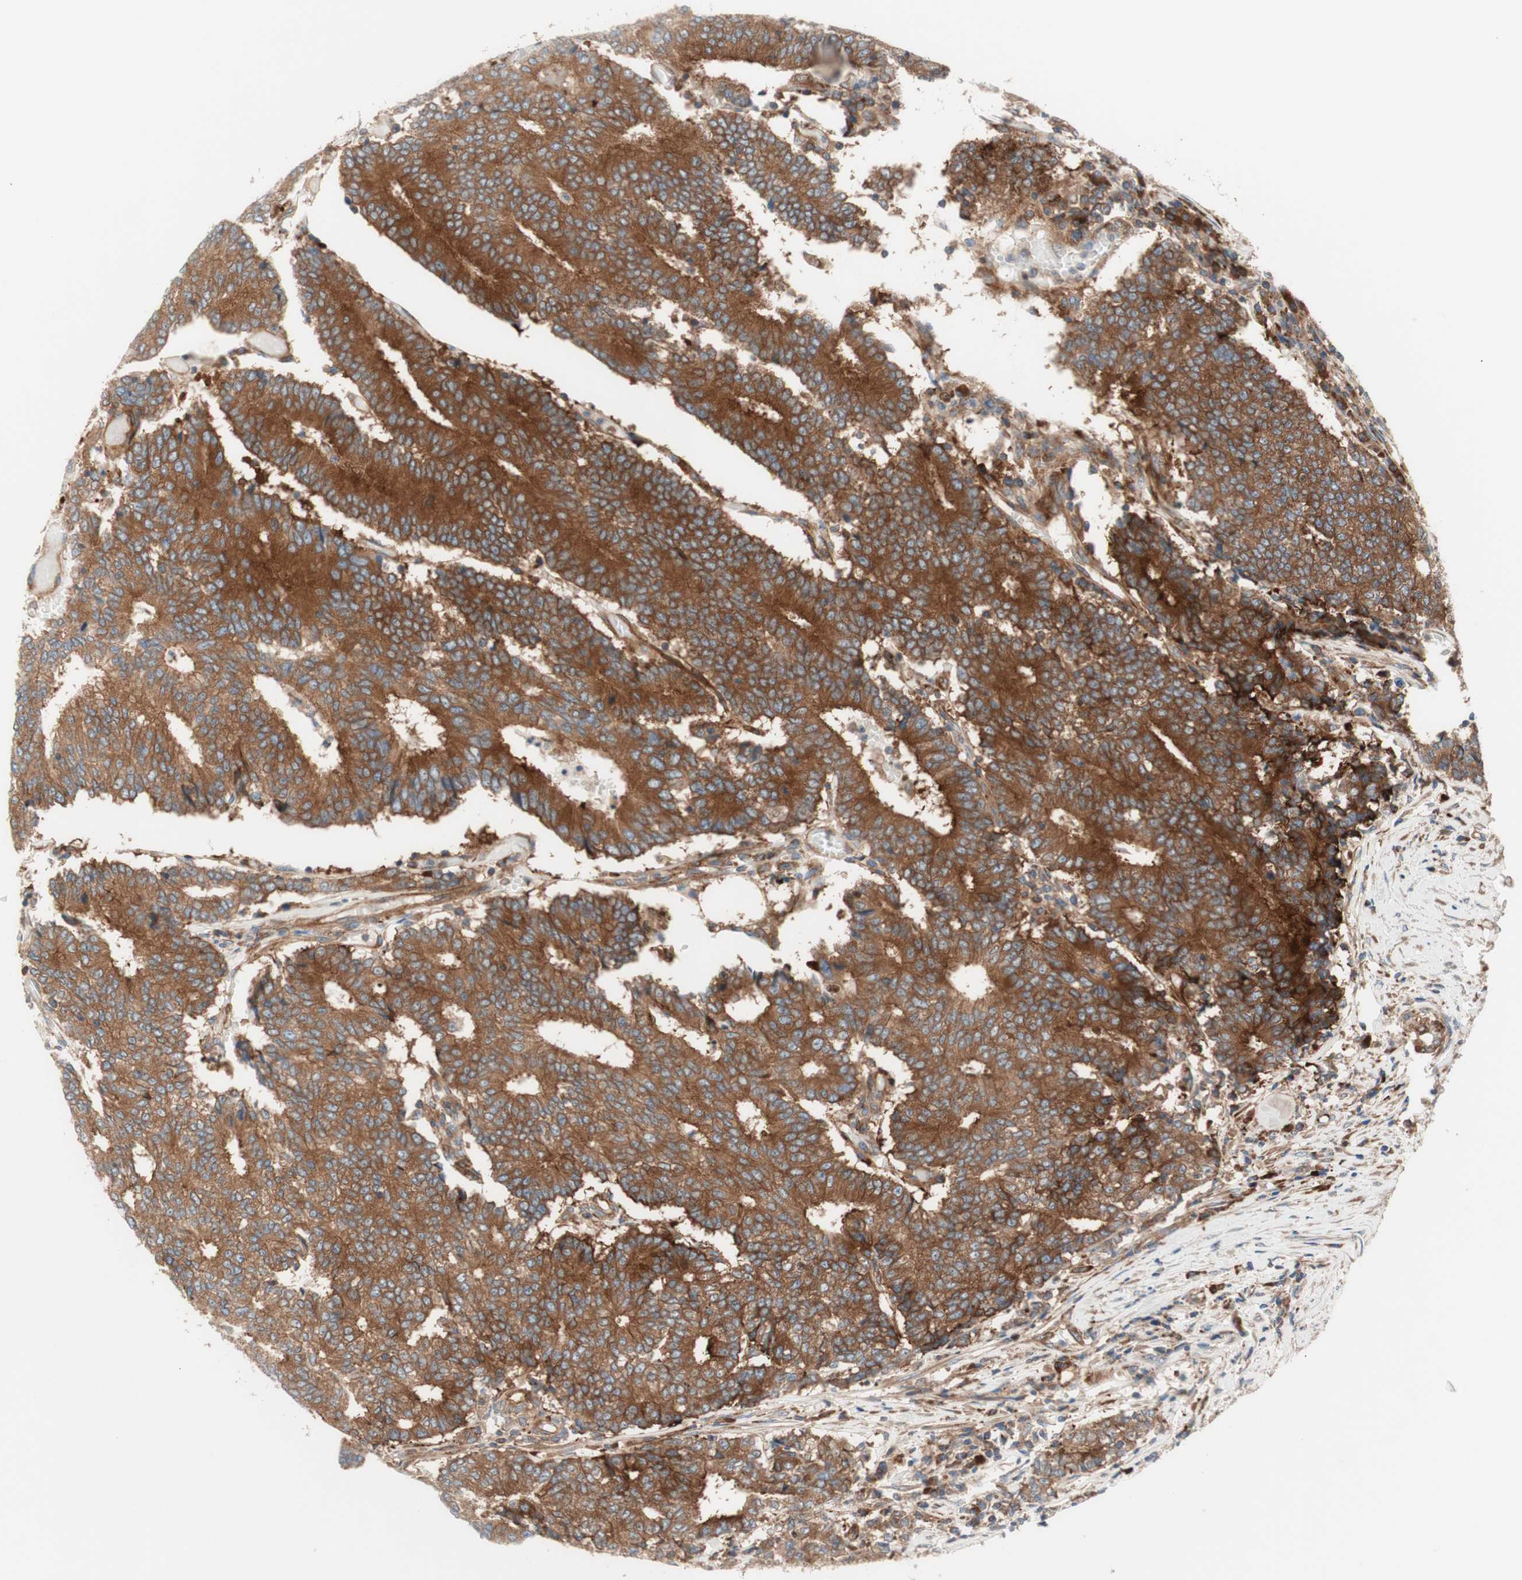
{"staining": {"intensity": "moderate", "quantity": ">75%", "location": "cytoplasmic/membranous"}, "tissue": "prostate cancer", "cell_type": "Tumor cells", "image_type": "cancer", "snomed": [{"axis": "morphology", "description": "Normal tissue, NOS"}, {"axis": "morphology", "description": "Adenocarcinoma, High grade"}, {"axis": "topography", "description": "Prostate"}, {"axis": "topography", "description": "Seminal veicle"}], "caption": "This histopathology image exhibits immunohistochemistry staining of human prostate cancer (high-grade adenocarcinoma), with medium moderate cytoplasmic/membranous staining in about >75% of tumor cells.", "gene": "CCN4", "patient": {"sex": "male", "age": 55}}